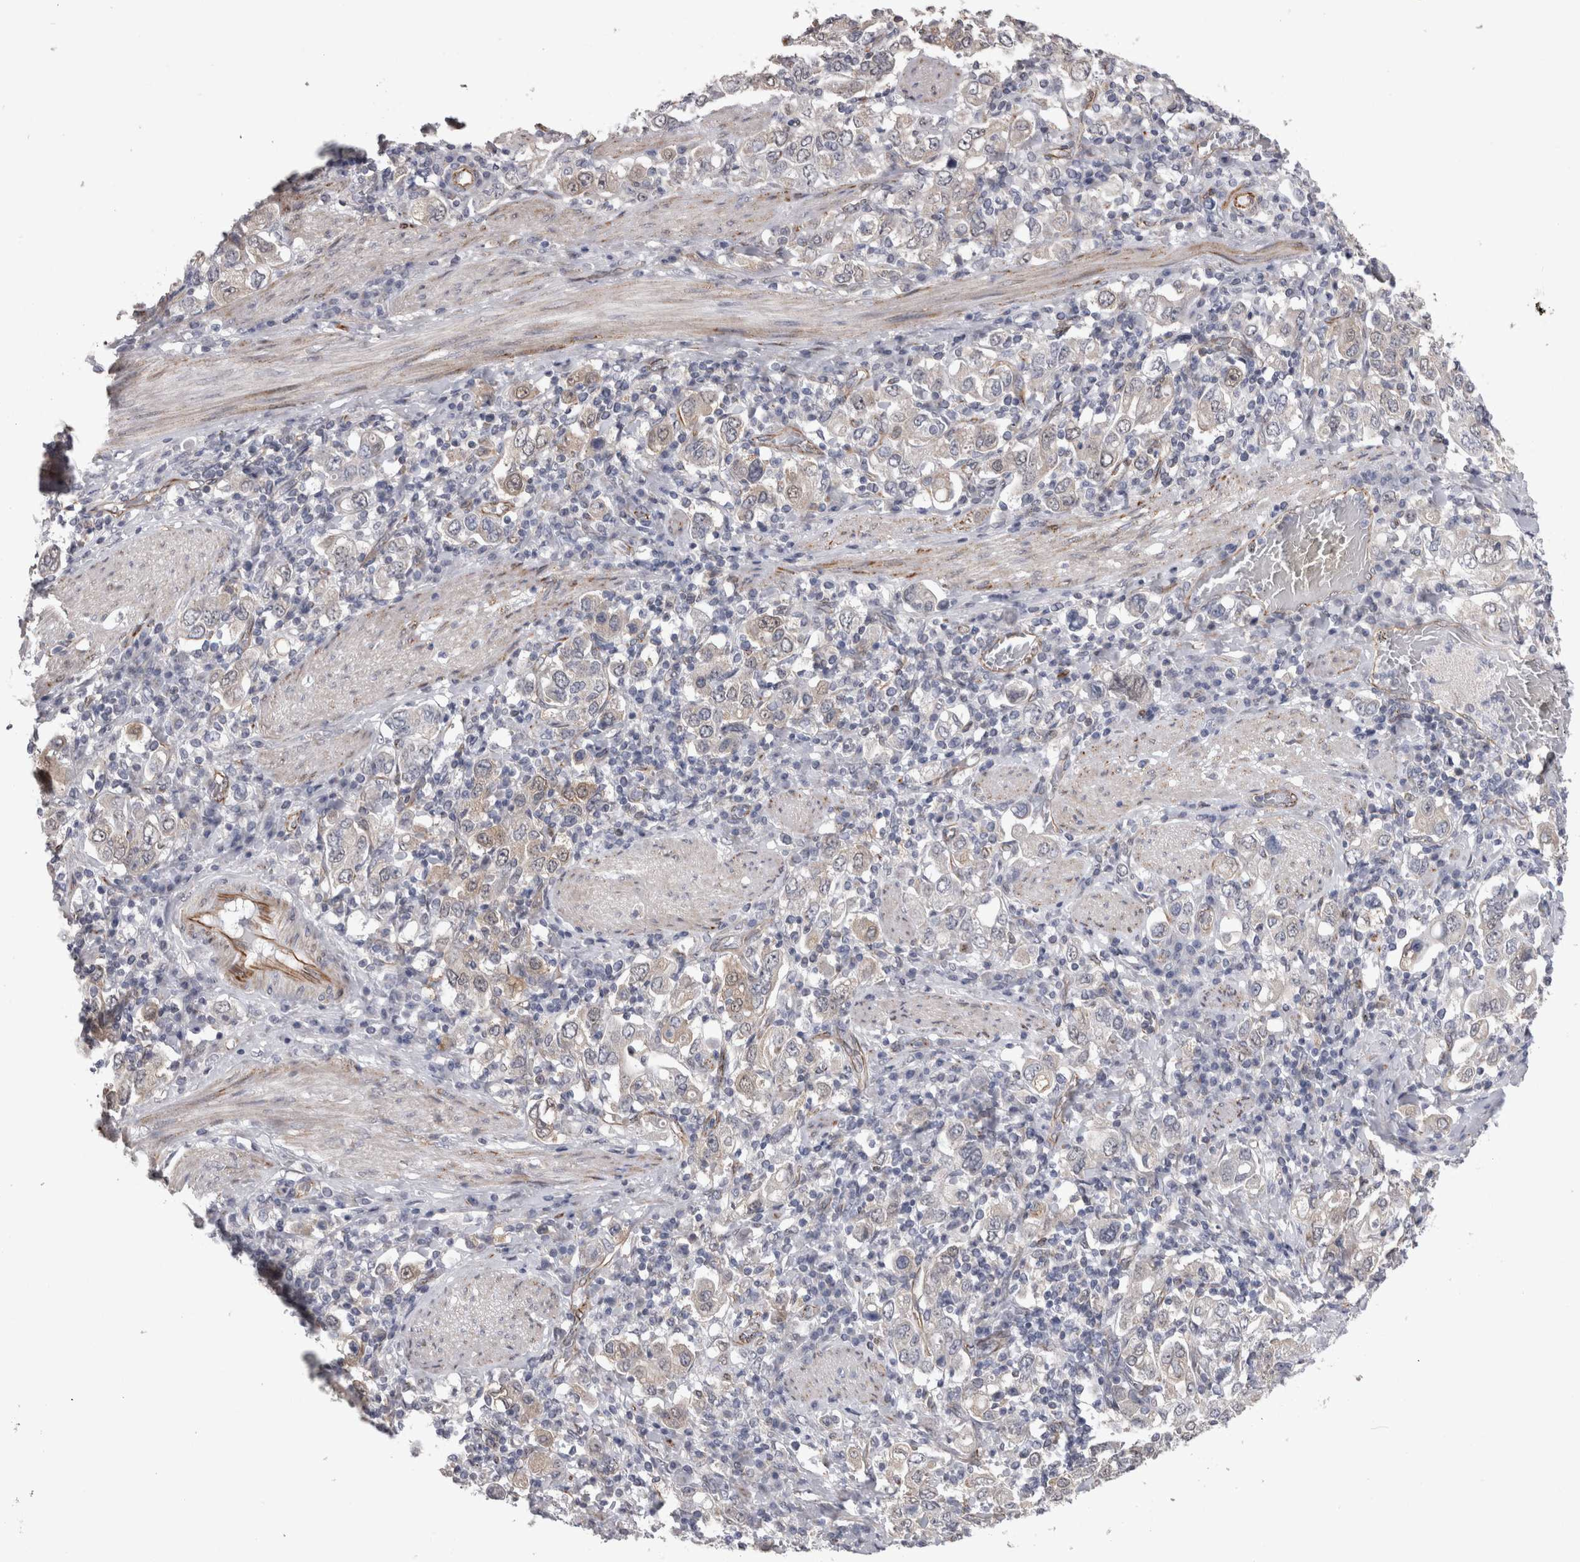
{"staining": {"intensity": "weak", "quantity": "25%-75%", "location": "cytoplasmic/membranous"}, "tissue": "stomach cancer", "cell_type": "Tumor cells", "image_type": "cancer", "snomed": [{"axis": "morphology", "description": "Adenocarcinoma, NOS"}, {"axis": "topography", "description": "Stomach, upper"}], "caption": "IHC of human stomach cancer exhibits low levels of weak cytoplasmic/membranous expression in approximately 25%-75% of tumor cells.", "gene": "ACOT7", "patient": {"sex": "male", "age": 62}}